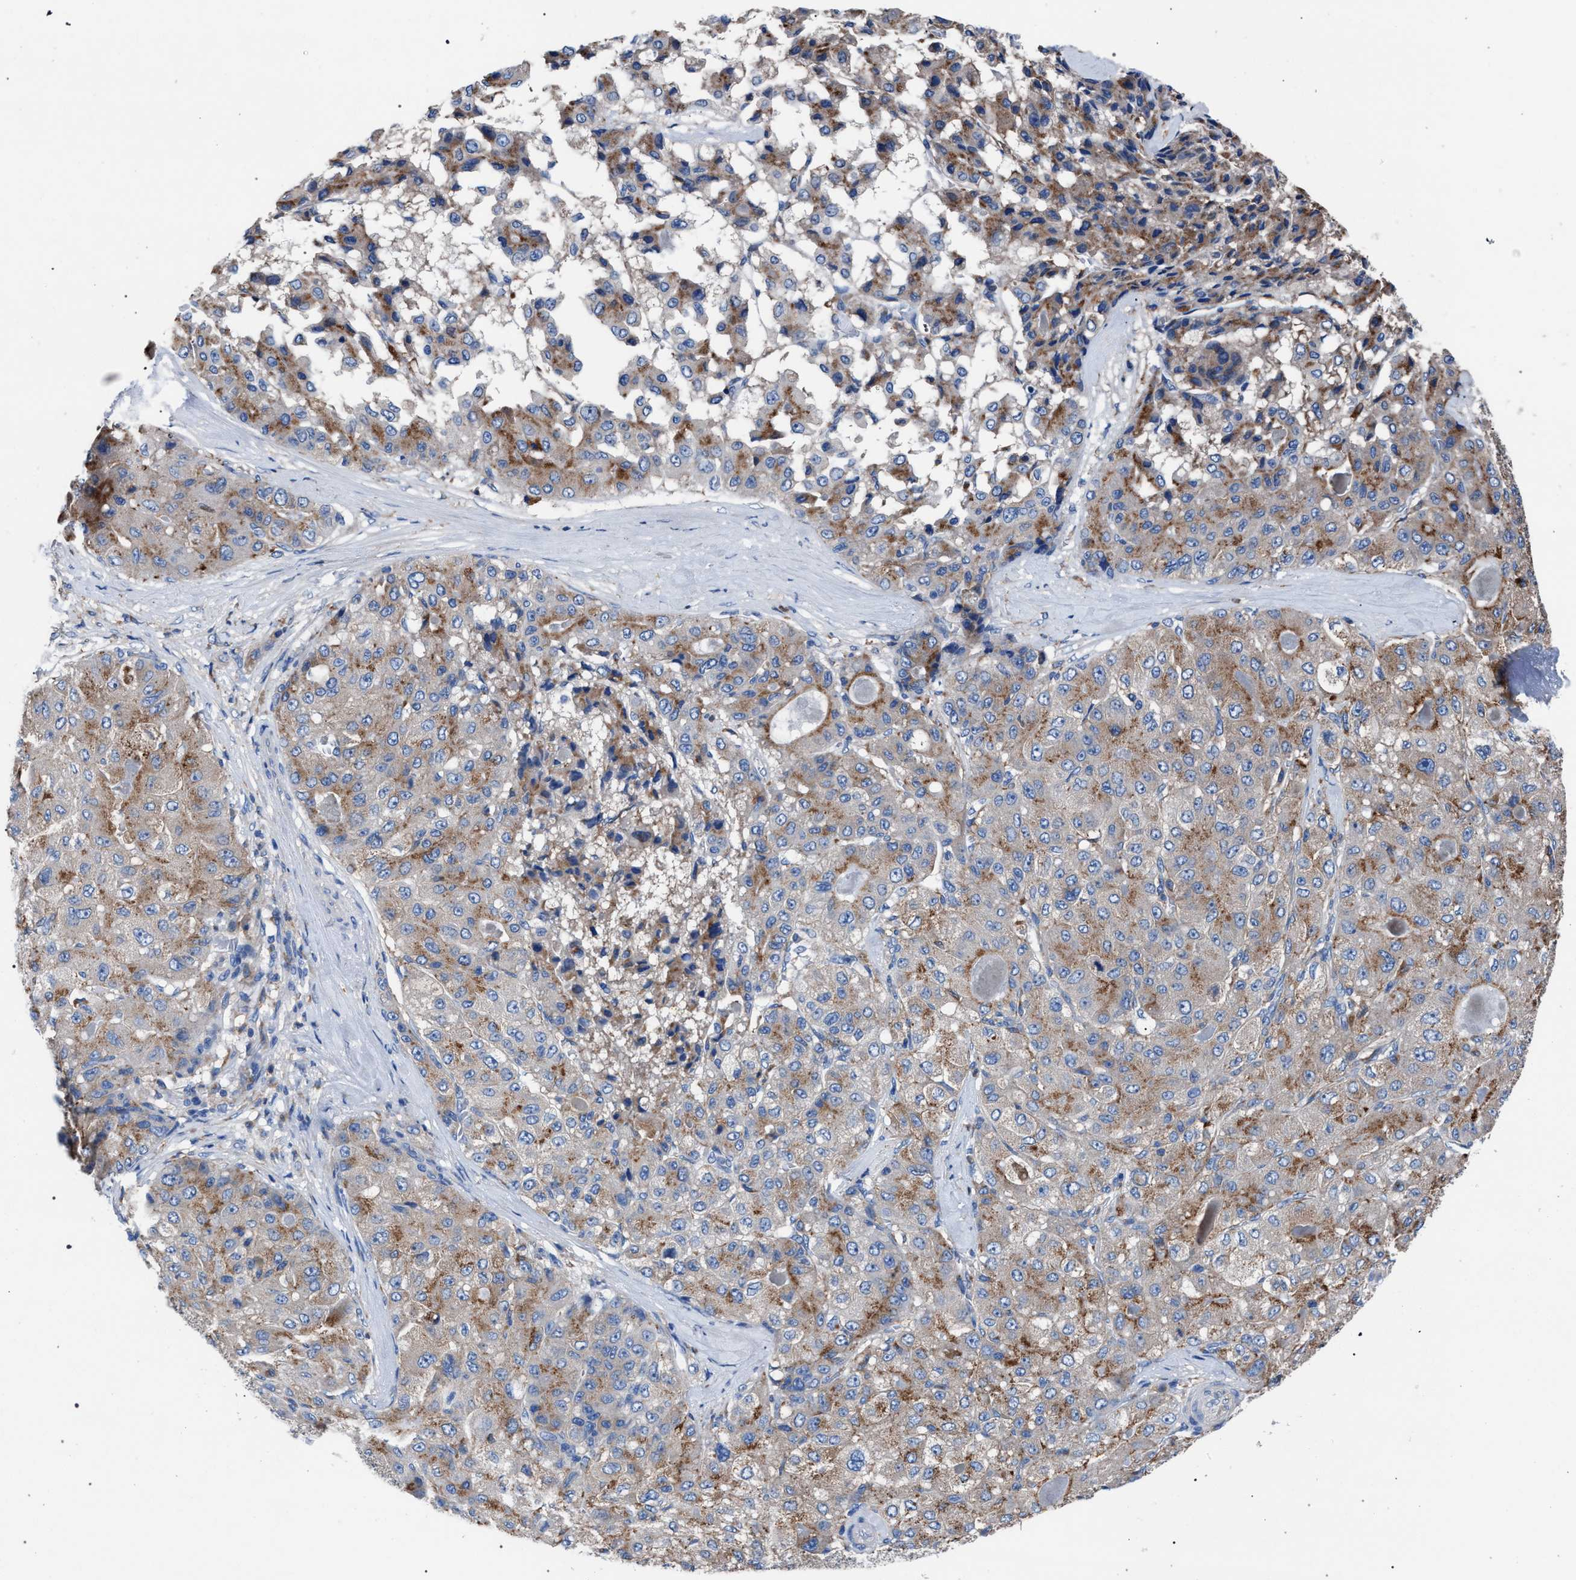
{"staining": {"intensity": "moderate", "quantity": "25%-75%", "location": "cytoplasmic/membranous"}, "tissue": "liver cancer", "cell_type": "Tumor cells", "image_type": "cancer", "snomed": [{"axis": "morphology", "description": "Carcinoma, Hepatocellular, NOS"}, {"axis": "topography", "description": "Liver"}], "caption": "The micrograph displays staining of hepatocellular carcinoma (liver), revealing moderate cytoplasmic/membranous protein staining (brown color) within tumor cells.", "gene": "ATP6V0A1", "patient": {"sex": "male", "age": 80}}